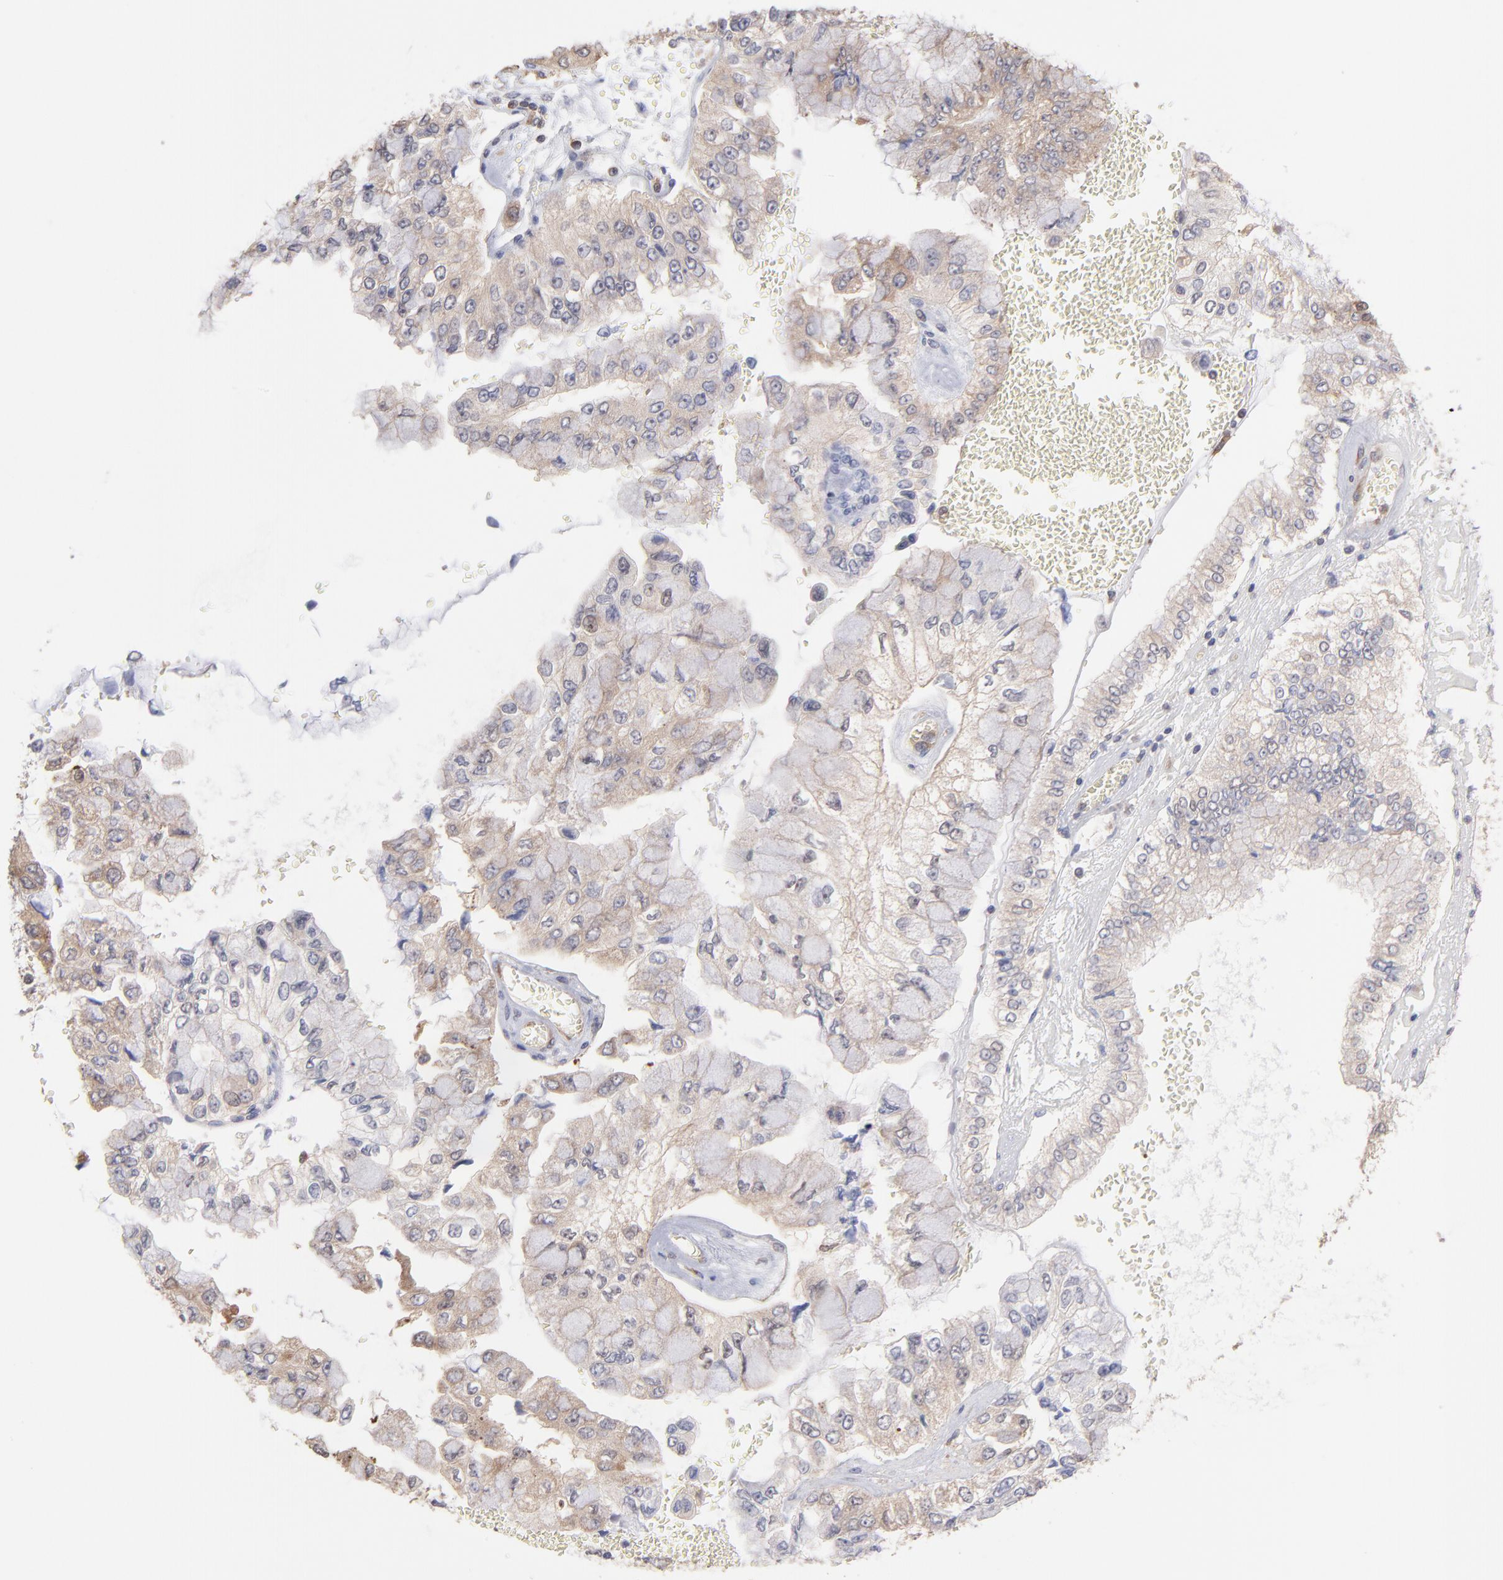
{"staining": {"intensity": "weak", "quantity": "25%-75%", "location": "cytoplasmic/membranous"}, "tissue": "liver cancer", "cell_type": "Tumor cells", "image_type": "cancer", "snomed": [{"axis": "morphology", "description": "Cholangiocarcinoma"}, {"axis": "topography", "description": "Liver"}], "caption": "Protein staining displays weak cytoplasmic/membranous expression in approximately 25%-75% of tumor cells in liver cholangiocarcinoma.", "gene": "MAPRE1", "patient": {"sex": "female", "age": 79}}